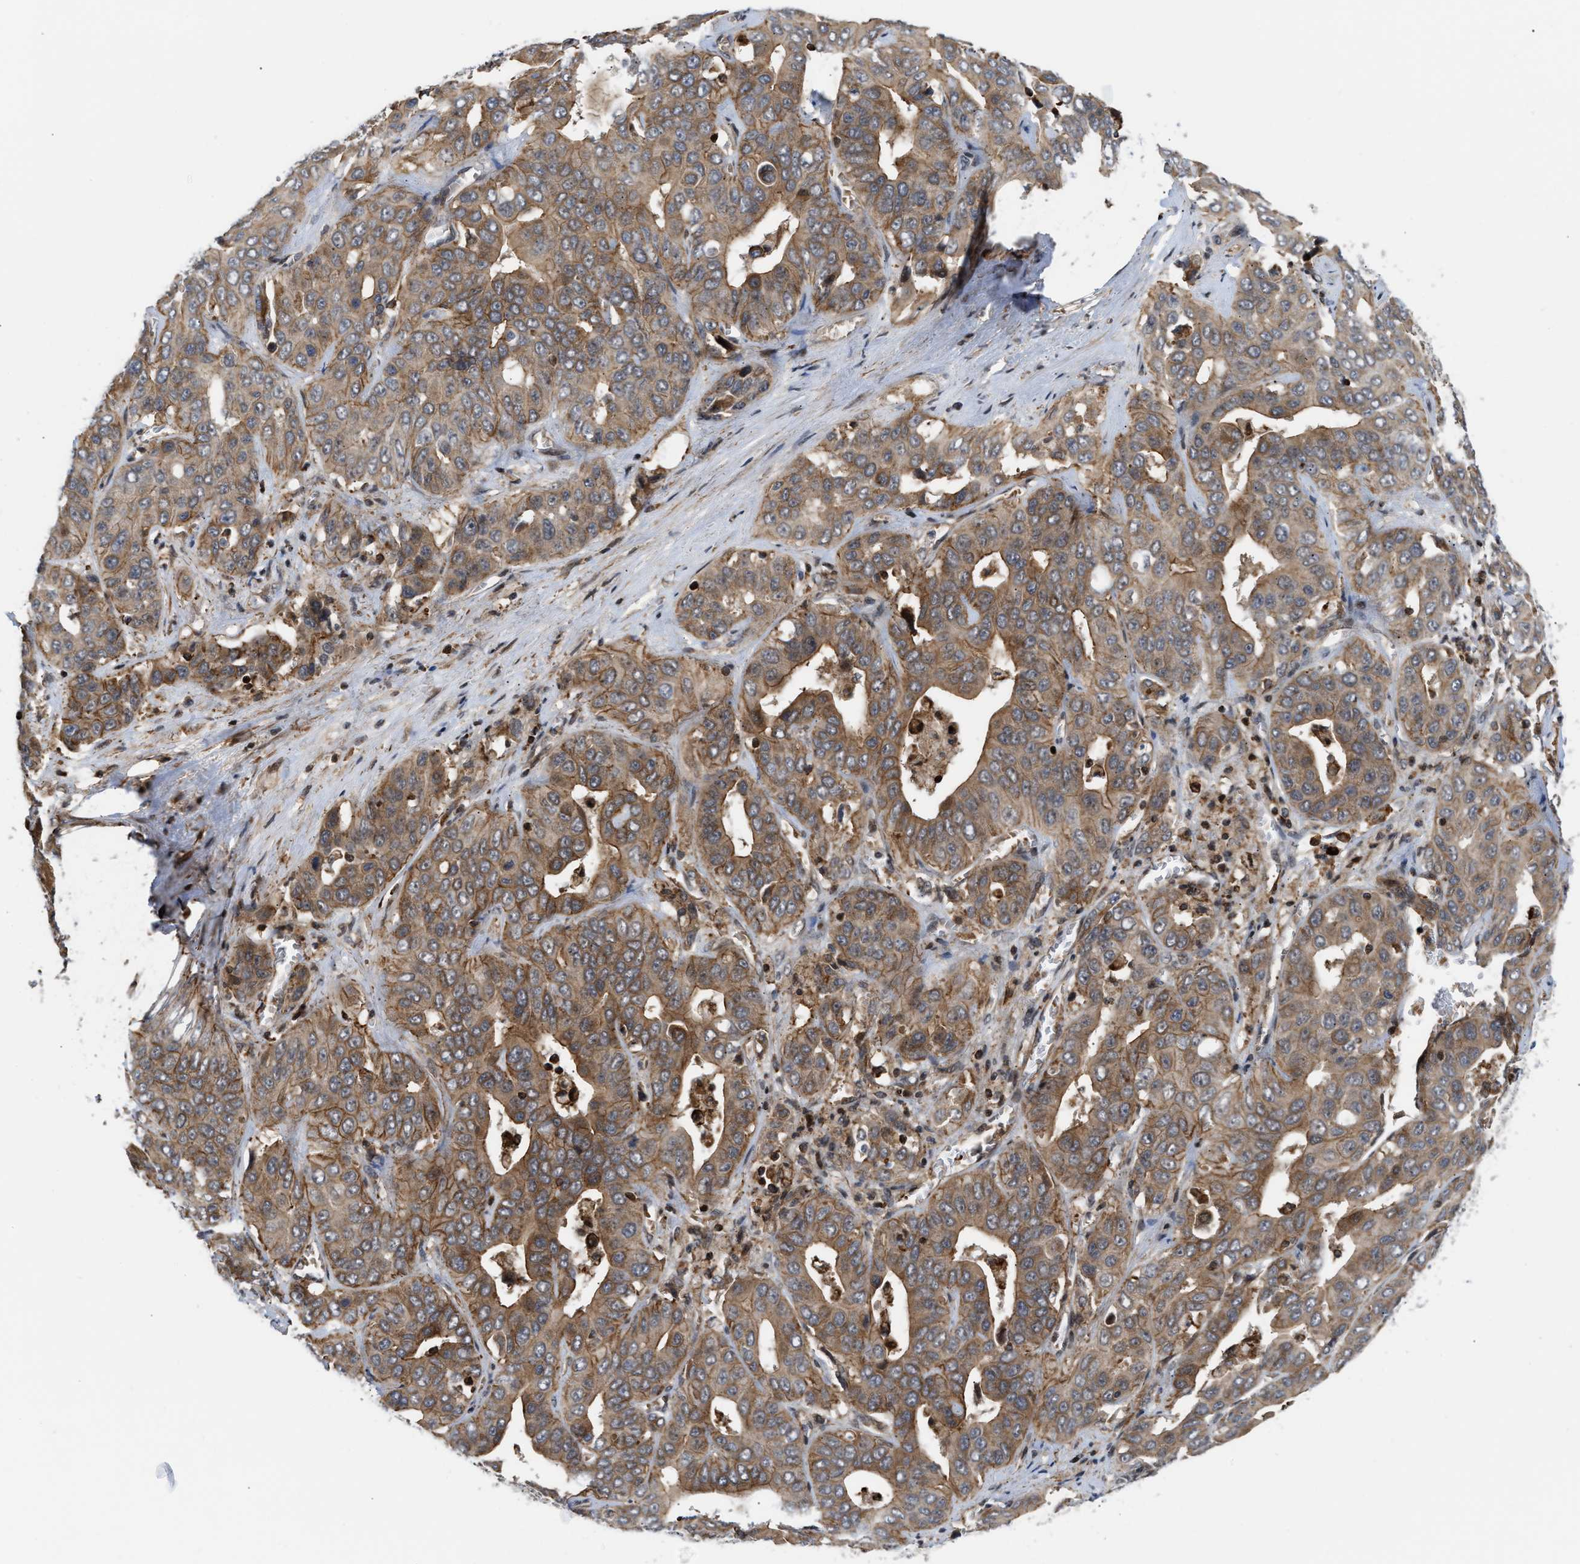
{"staining": {"intensity": "moderate", "quantity": ">75%", "location": "cytoplasmic/membranous"}, "tissue": "liver cancer", "cell_type": "Tumor cells", "image_type": "cancer", "snomed": [{"axis": "morphology", "description": "Cholangiocarcinoma"}, {"axis": "topography", "description": "Liver"}], "caption": "Brown immunohistochemical staining in human liver cholangiocarcinoma exhibits moderate cytoplasmic/membranous positivity in about >75% of tumor cells.", "gene": "STAU2", "patient": {"sex": "female", "age": 52}}